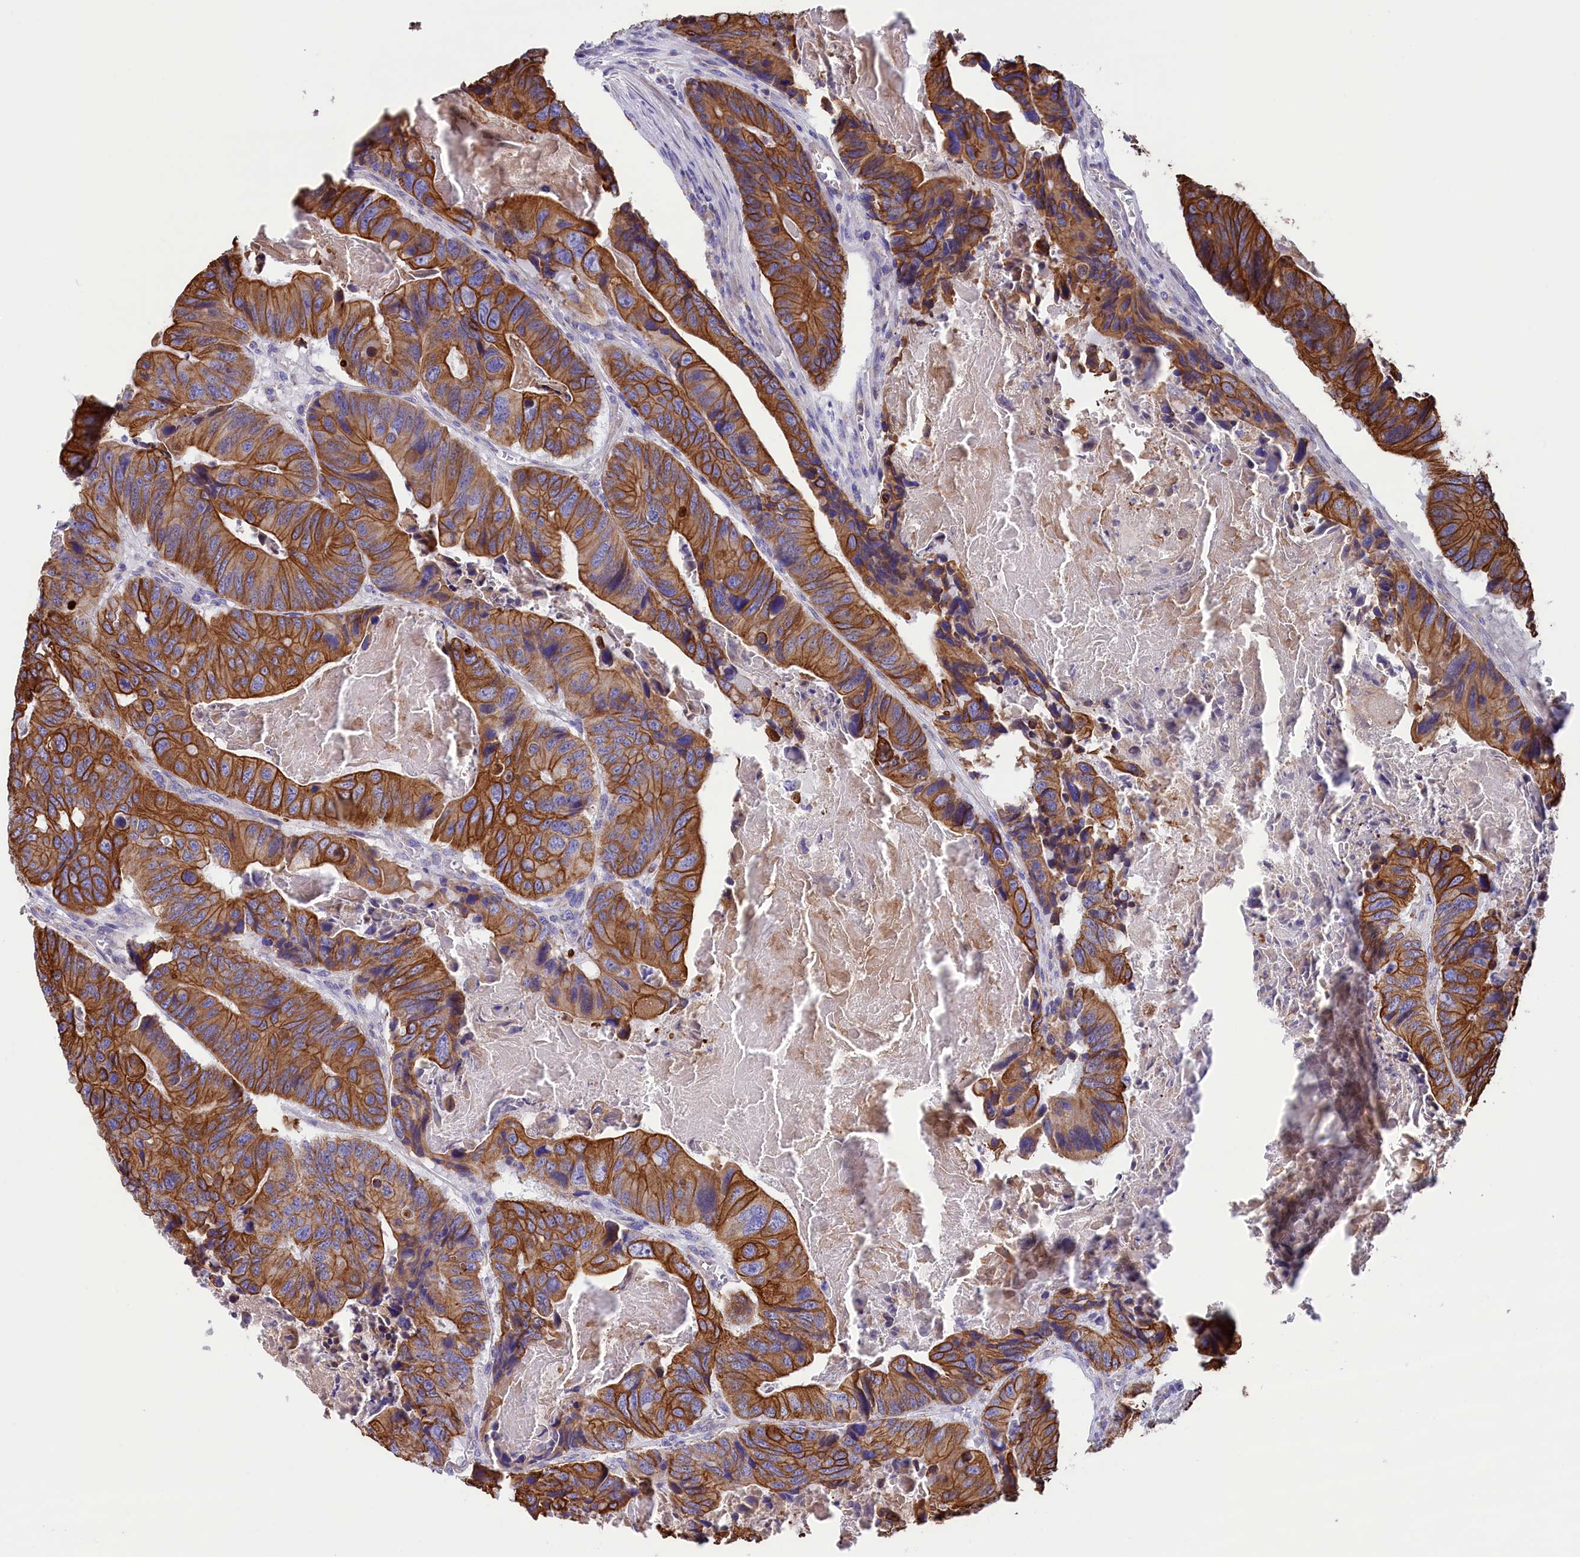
{"staining": {"intensity": "strong", "quantity": ">75%", "location": "cytoplasmic/membranous"}, "tissue": "colorectal cancer", "cell_type": "Tumor cells", "image_type": "cancer", "snomed": [{"axis": "morphology", "description": "Adenocarcinoma, NOS"}, {"axis": "topography", "description": "Colon"}], "caption": "High-magnification brightfield microscopy of colorectal cancer stained with DAB (brown) and counterstained with hematoxylin (blue). tumor cells exhibit strong cytoplasmic/membranous staining is appreciated in about>75% of cells. (DAB = brown stain, brightfield microscopy at high magnification).", "gene": "GATB", "patient": {"sex": "male", "age": 84}}